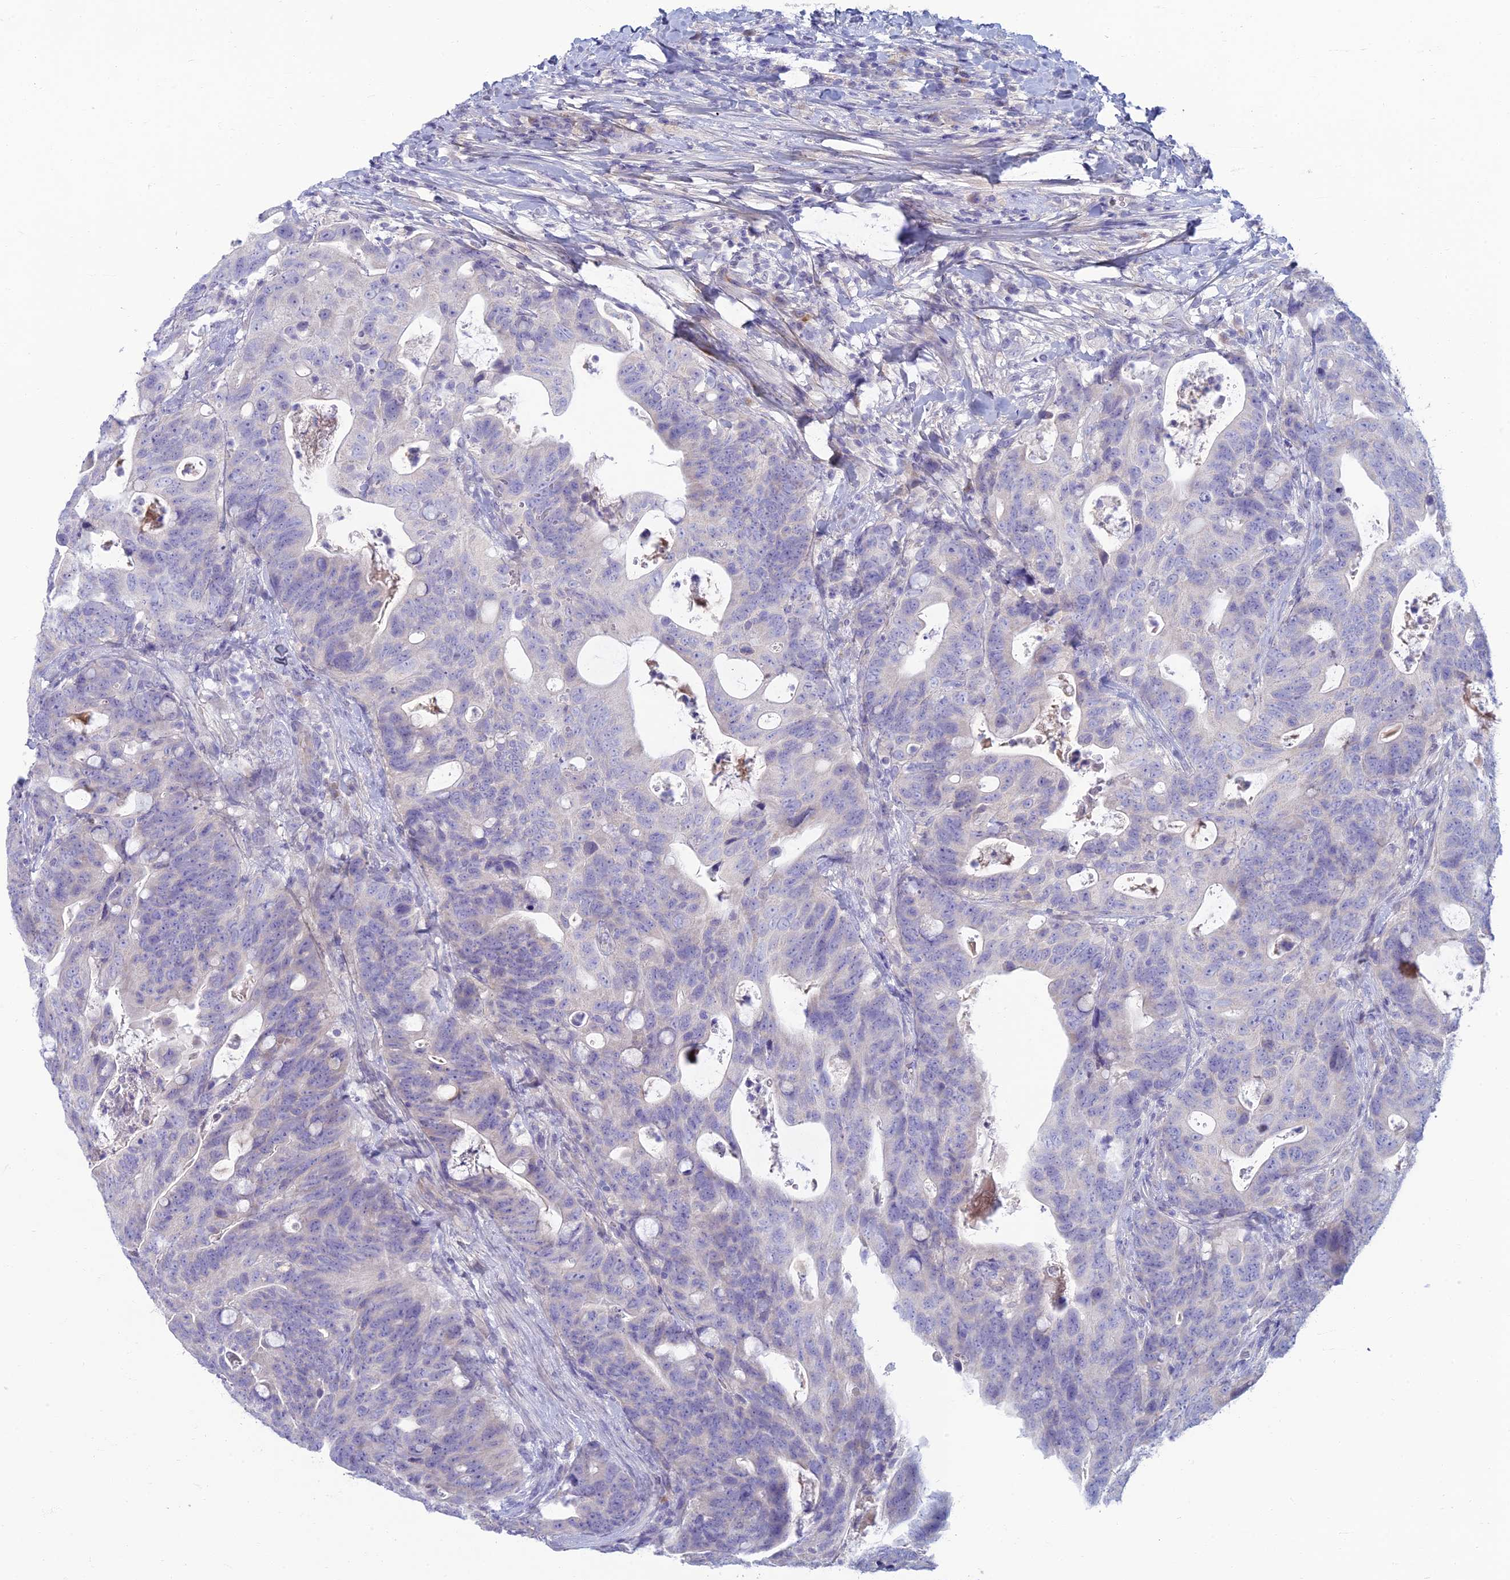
{"staining": {"intensity": "negative", "quantity": "none", "location": "none"}, "tissue": "colorectal cancer", "cell_type": "Tumor cells", "image_type": "cancer", "snomed": [{"axis": "morphology", "description": "Adenocarcinoma, NOS"}, {"axis": "topography", "description": "Colon"}], "caption": "IHC micrograph of human adenocarcinoma (colorectal) stained for a protein (brown), which reveals no expression in tumor cells.", "gene": "SLC25A41", "patient": {"sex": "female", "age": 82}}